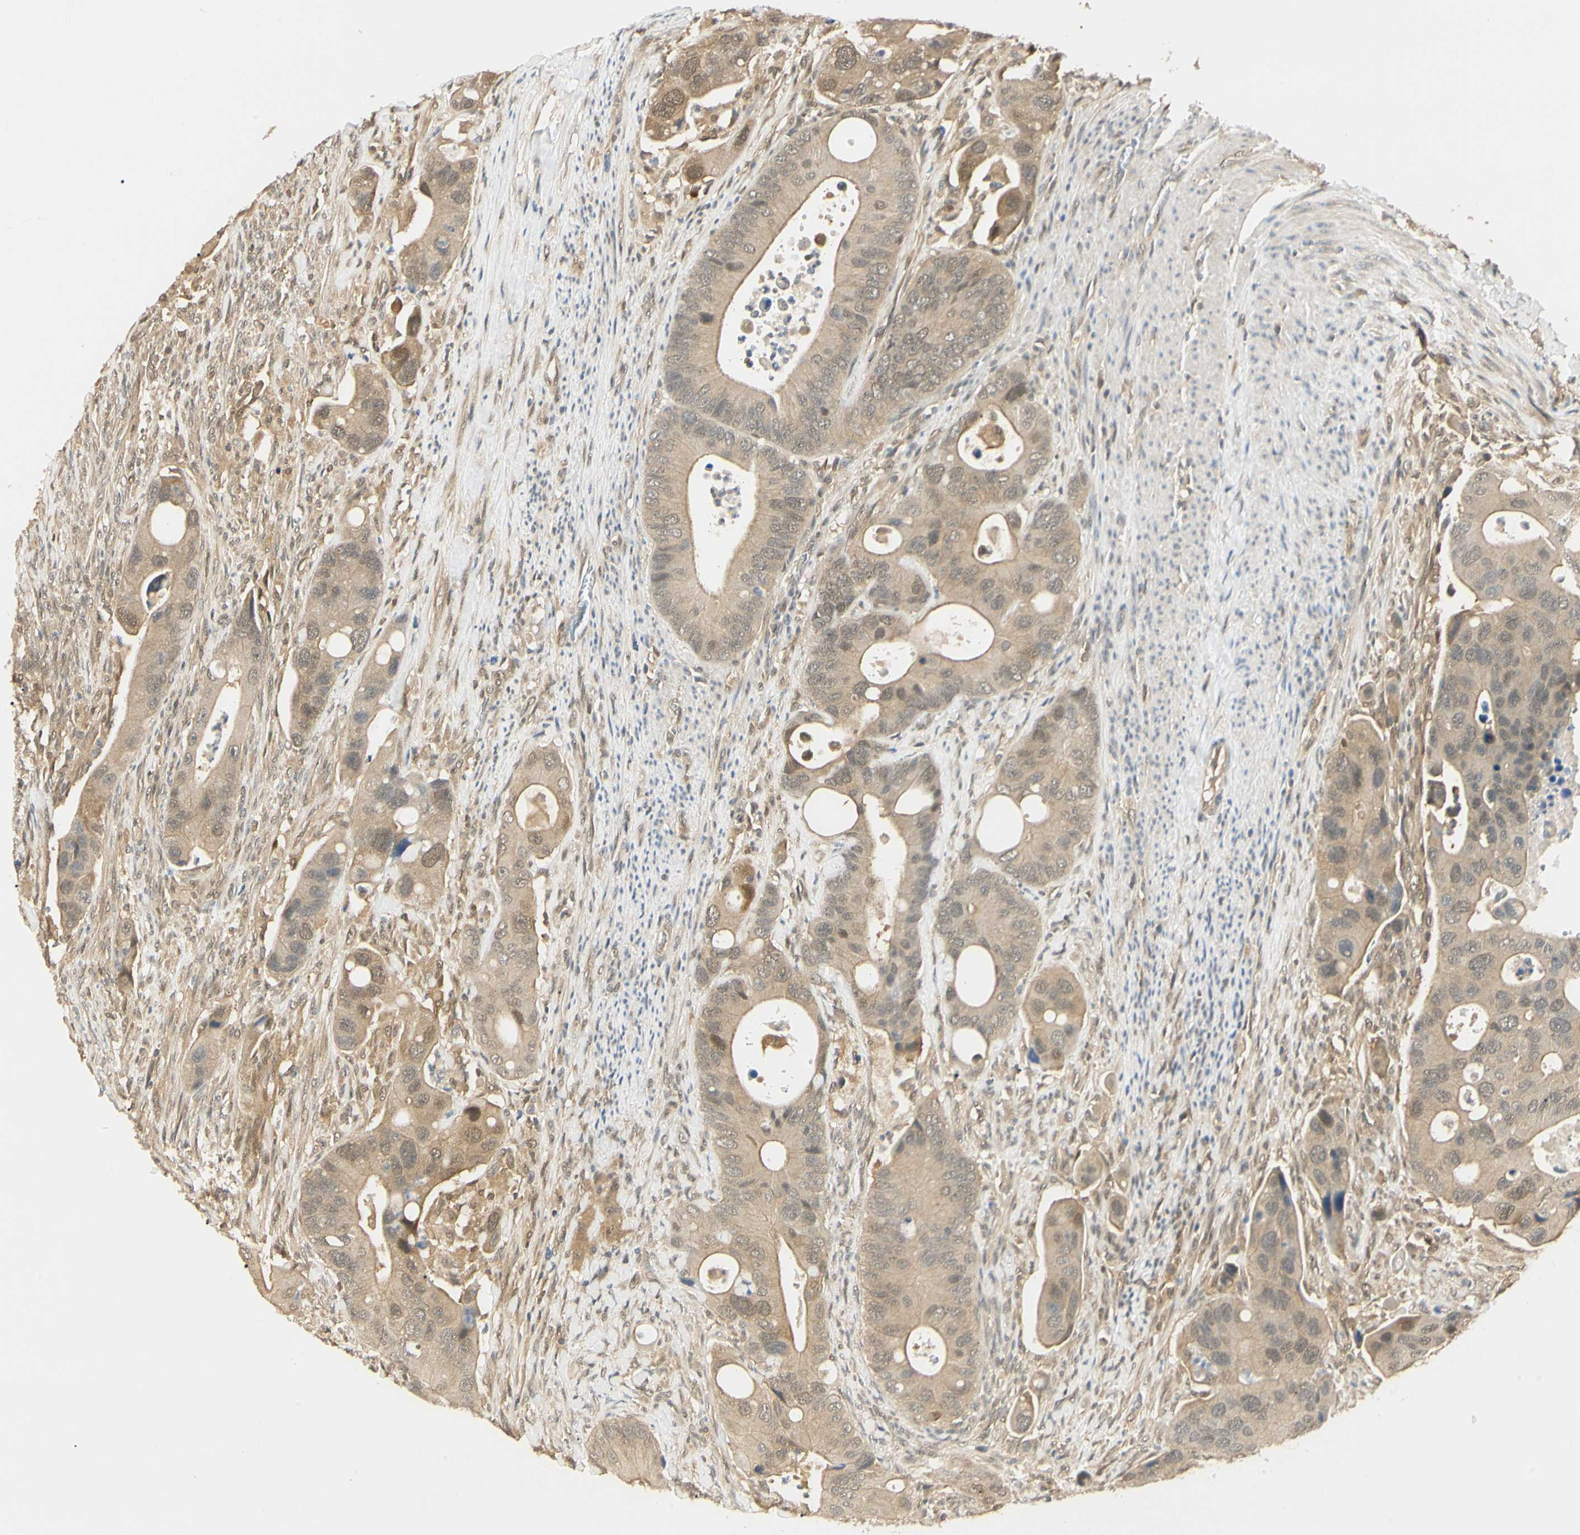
{"staining": {"intensity": "weak", "quantity": ">75%", "location": "cytoplasmic/membranous,nuclear"}, "tissue": "colorectal cancer", "cell_type": "Tumor cells", "image_type": "cancer", "snomed": [{"axis": "morphology", "description": "Adenocarcinoma, NOS"}, {"axis": "topography", "description": "Rectum"}], "caption": "The histopathology image demonstrates a brown stain indicating the presence of a protein in the cytoplasmic/membranous and nuclear of tumor cells in colorectal adenocarcinoma.", "gene": "UBE2Z", "patient": {"sex": "female", "age": 57}}